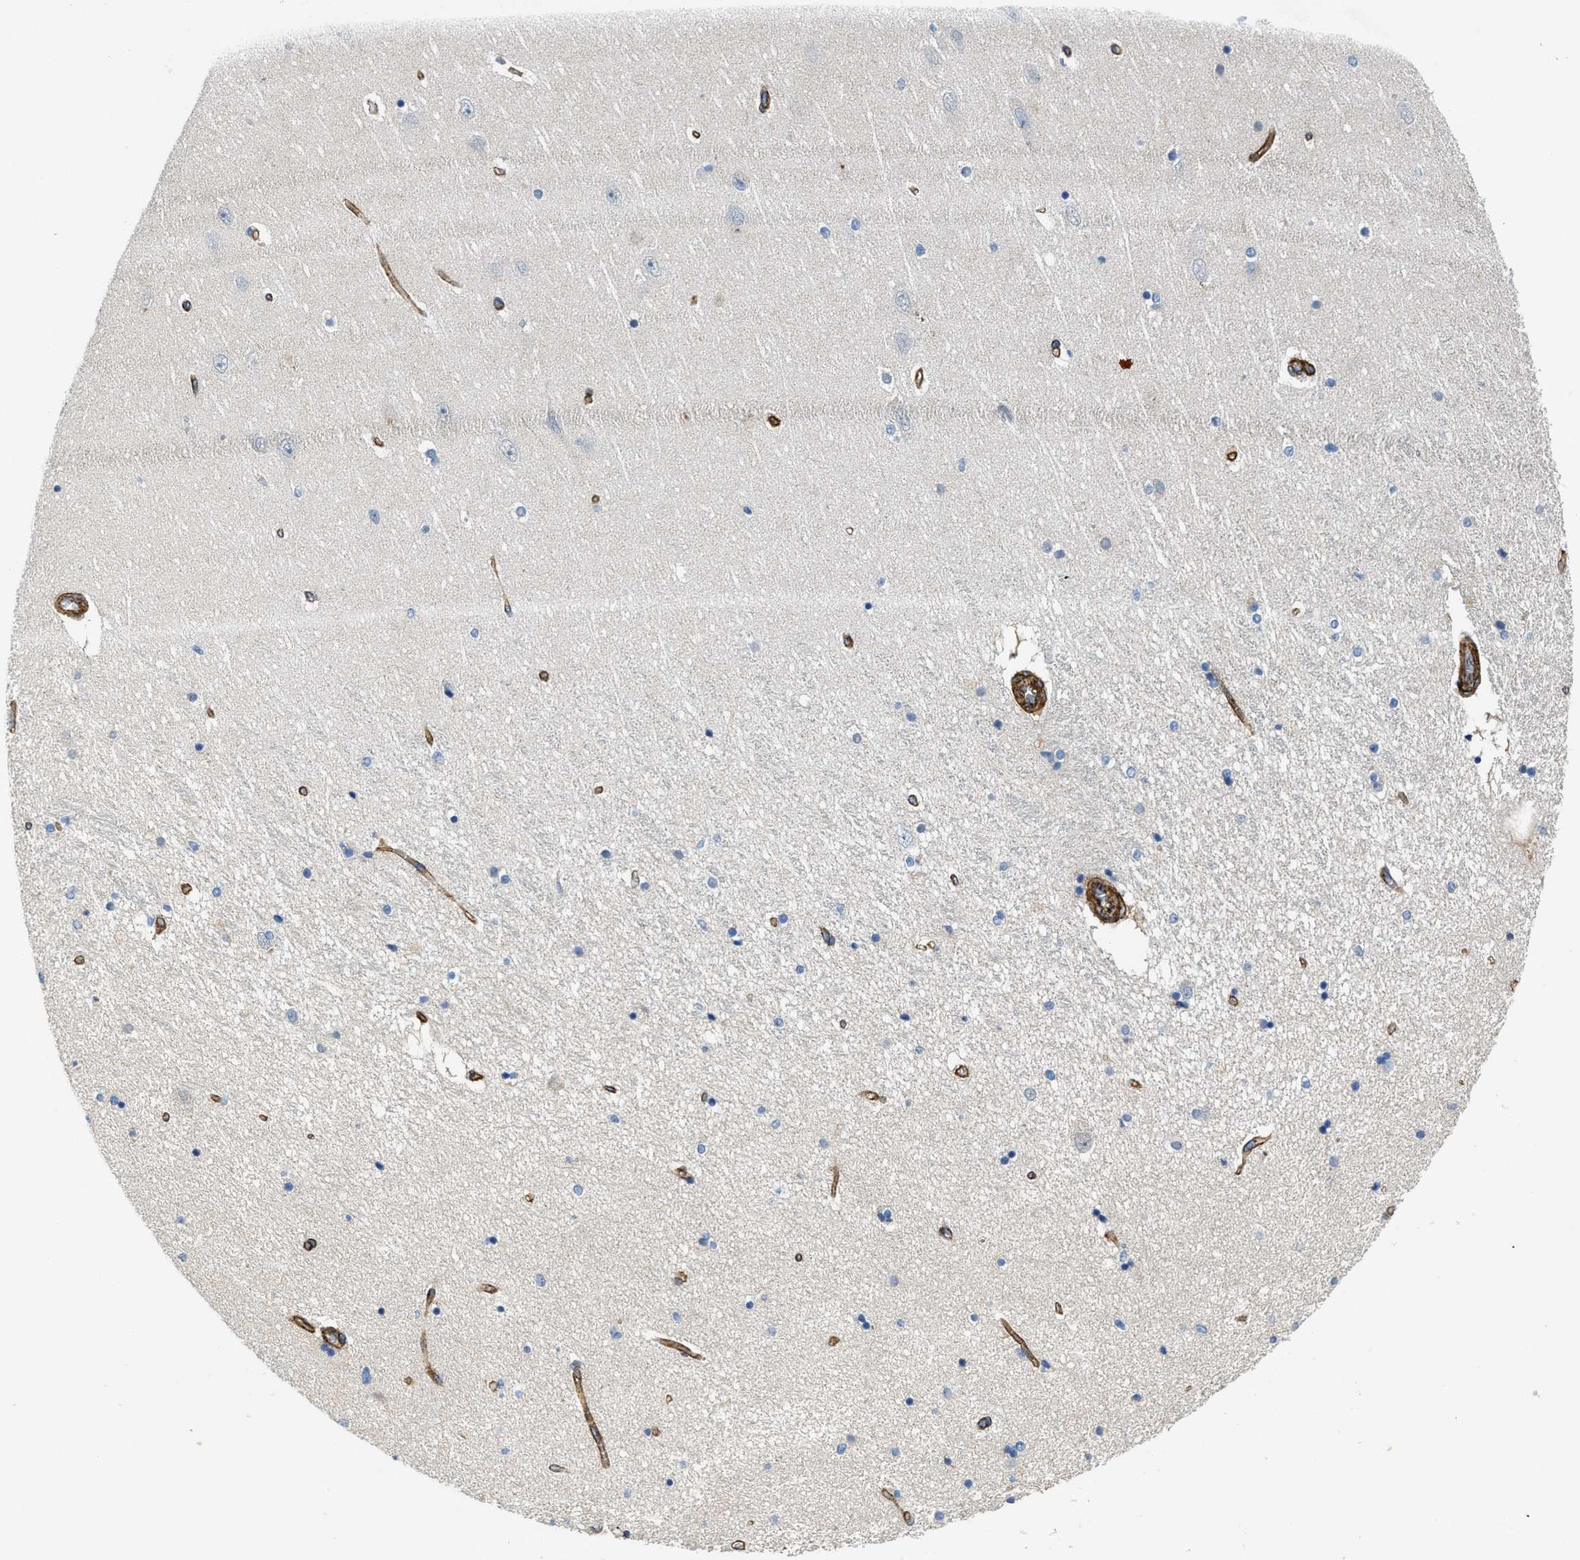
{"staining": {"intensity": "negative", "quantity": "none", "location": "none"}, "tissue": "hippocampus", "cell_type": "Glial cells", "image_type": "normal", "snomed": [{"axis": "morphology", "description": "Normal tissue, NOS"}, {"axis": "topography", "description": "Hippocampus"}], "caption": "IHC photomicrograph of normal hippocampus: hippocampus stained with DAB (3,3'-diaminobenzidine) displays no significant protein expression in glial cells.", "gene": "NAB1", "patient": {"sex": "female", "age": 54}}